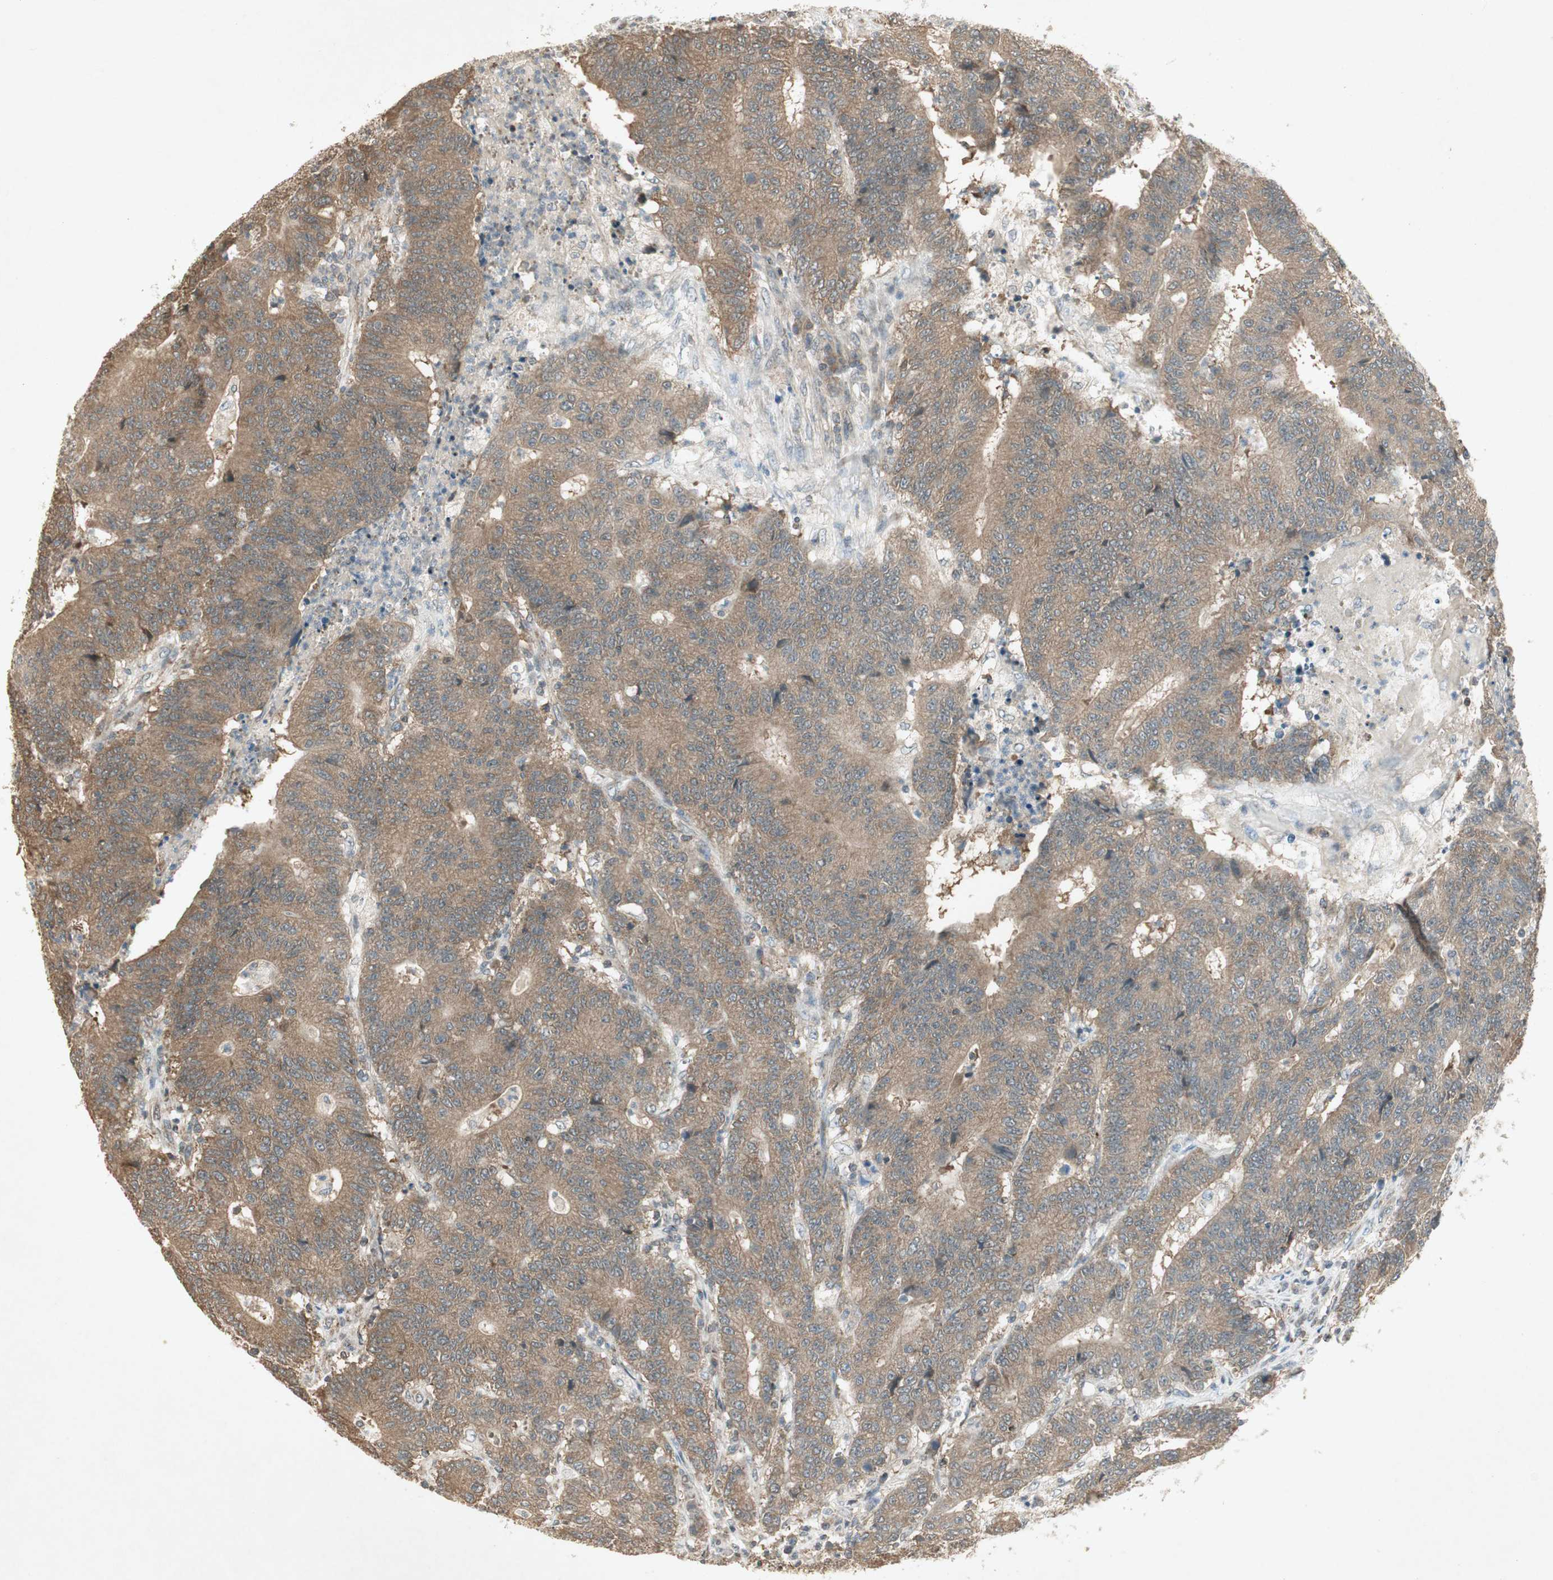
{"staining": {"intensity": "moderate", "quantity": ">75%", "location": "cytoplasmic/membranous"}, "tissue": "colorectal cancer", "cell_type": "Tumor cells", "image_type": "cancer", "snomed": [{"axis": "morphology", "description": "Normal tissue, NOS"}, {"axis": "morphology", "description": "Adenocarcinoma, NOS"}, {"axis": "topography", "description": "Colon"}], "caption": "Immunohistochemistry (IHC) micrograph of human adenocarcinoma (colorectal) stained for a protein (brown), which demonstrates medium levels of moderate cytoplasmic/membranous staining in about >75% of tumor cells.", "gene": "USP2", "patient": {"sex": "female", "age": 75}}